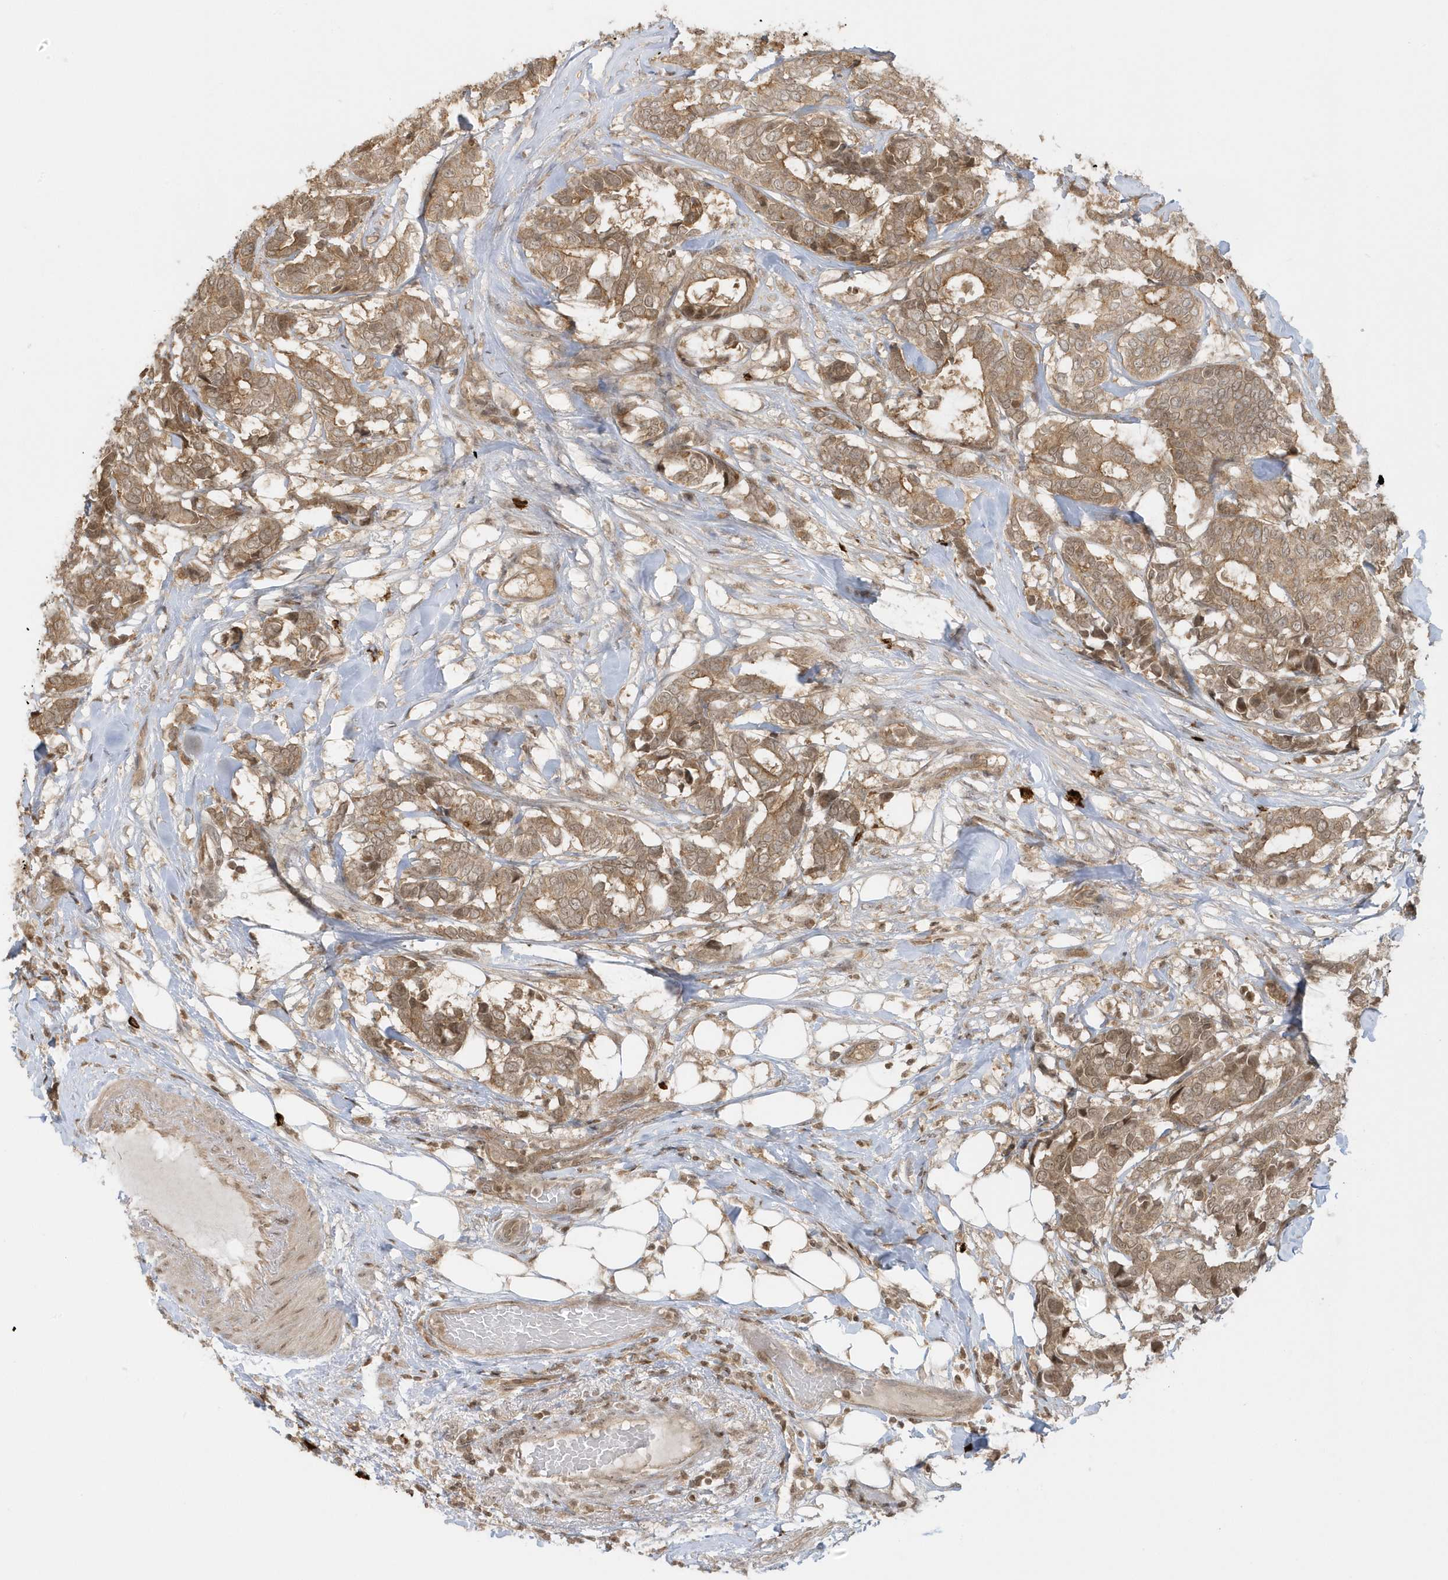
{"staining": {"intensity": "moderate", "quantity": ">75%", "location": "cytoplasmic/membranous,nuclear"}, "tissue": "breast cancer", "cell_type": "Tumor cells", "image_type": "cancer", "snomed": [{"axis": "morphology", "description": "Duct carcinoma"}, {"axis": "topography", "description": "Breast"}], "caption": "Tumor cells show medium levels of moderate cytoplasmic/membranous and nuclear positivity in about >75% of cells in human intraductal carcinoma (breast). (IHC, brightfield microscopy, high magnification).", "gene": "PPP1R7", "patient": {"sex": "female", "age": 87}}